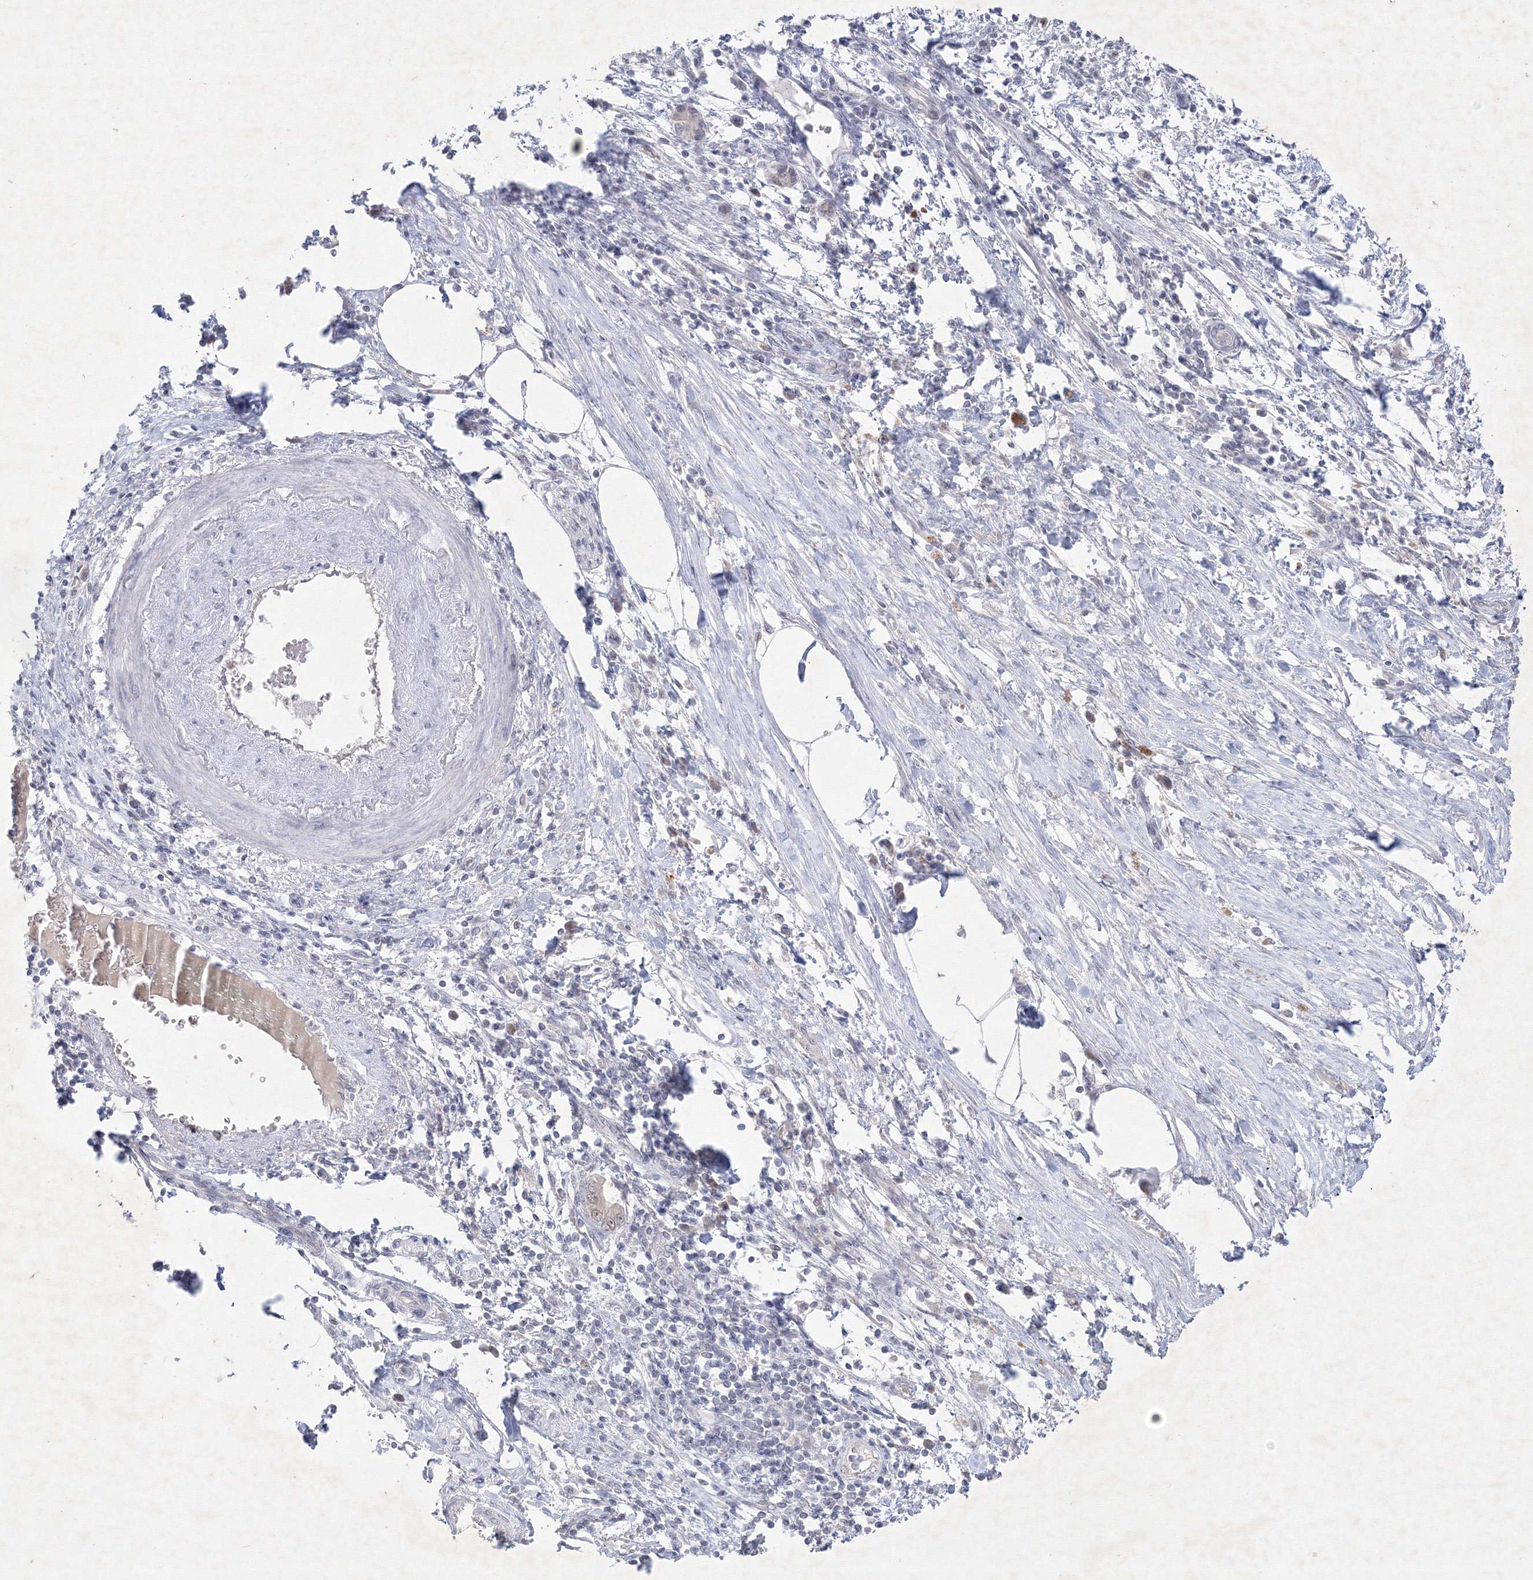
{"staining": {"intensity": "weak", "quantity": "<25%", "location": "nuclear"}, "tissue": "pancreatic cancer", "cell_type": "Tumor cells", "image_type": "cancer", "snomed": [{"axis": "morphology", "description": "Adenocarcinoma, NOS"}, {"axis": "topography", "description": "Pancreas"}], "caption": "This micrograph is of pancreatic cancer (adenocarcinoma) stained with immunohistochemistry to label a protein in brown with the nuclei are counter-stained blue. There is no positivity in tumor cells.", "gene": "NXPE3", "patient": {"sex": "female", "age": 55}}